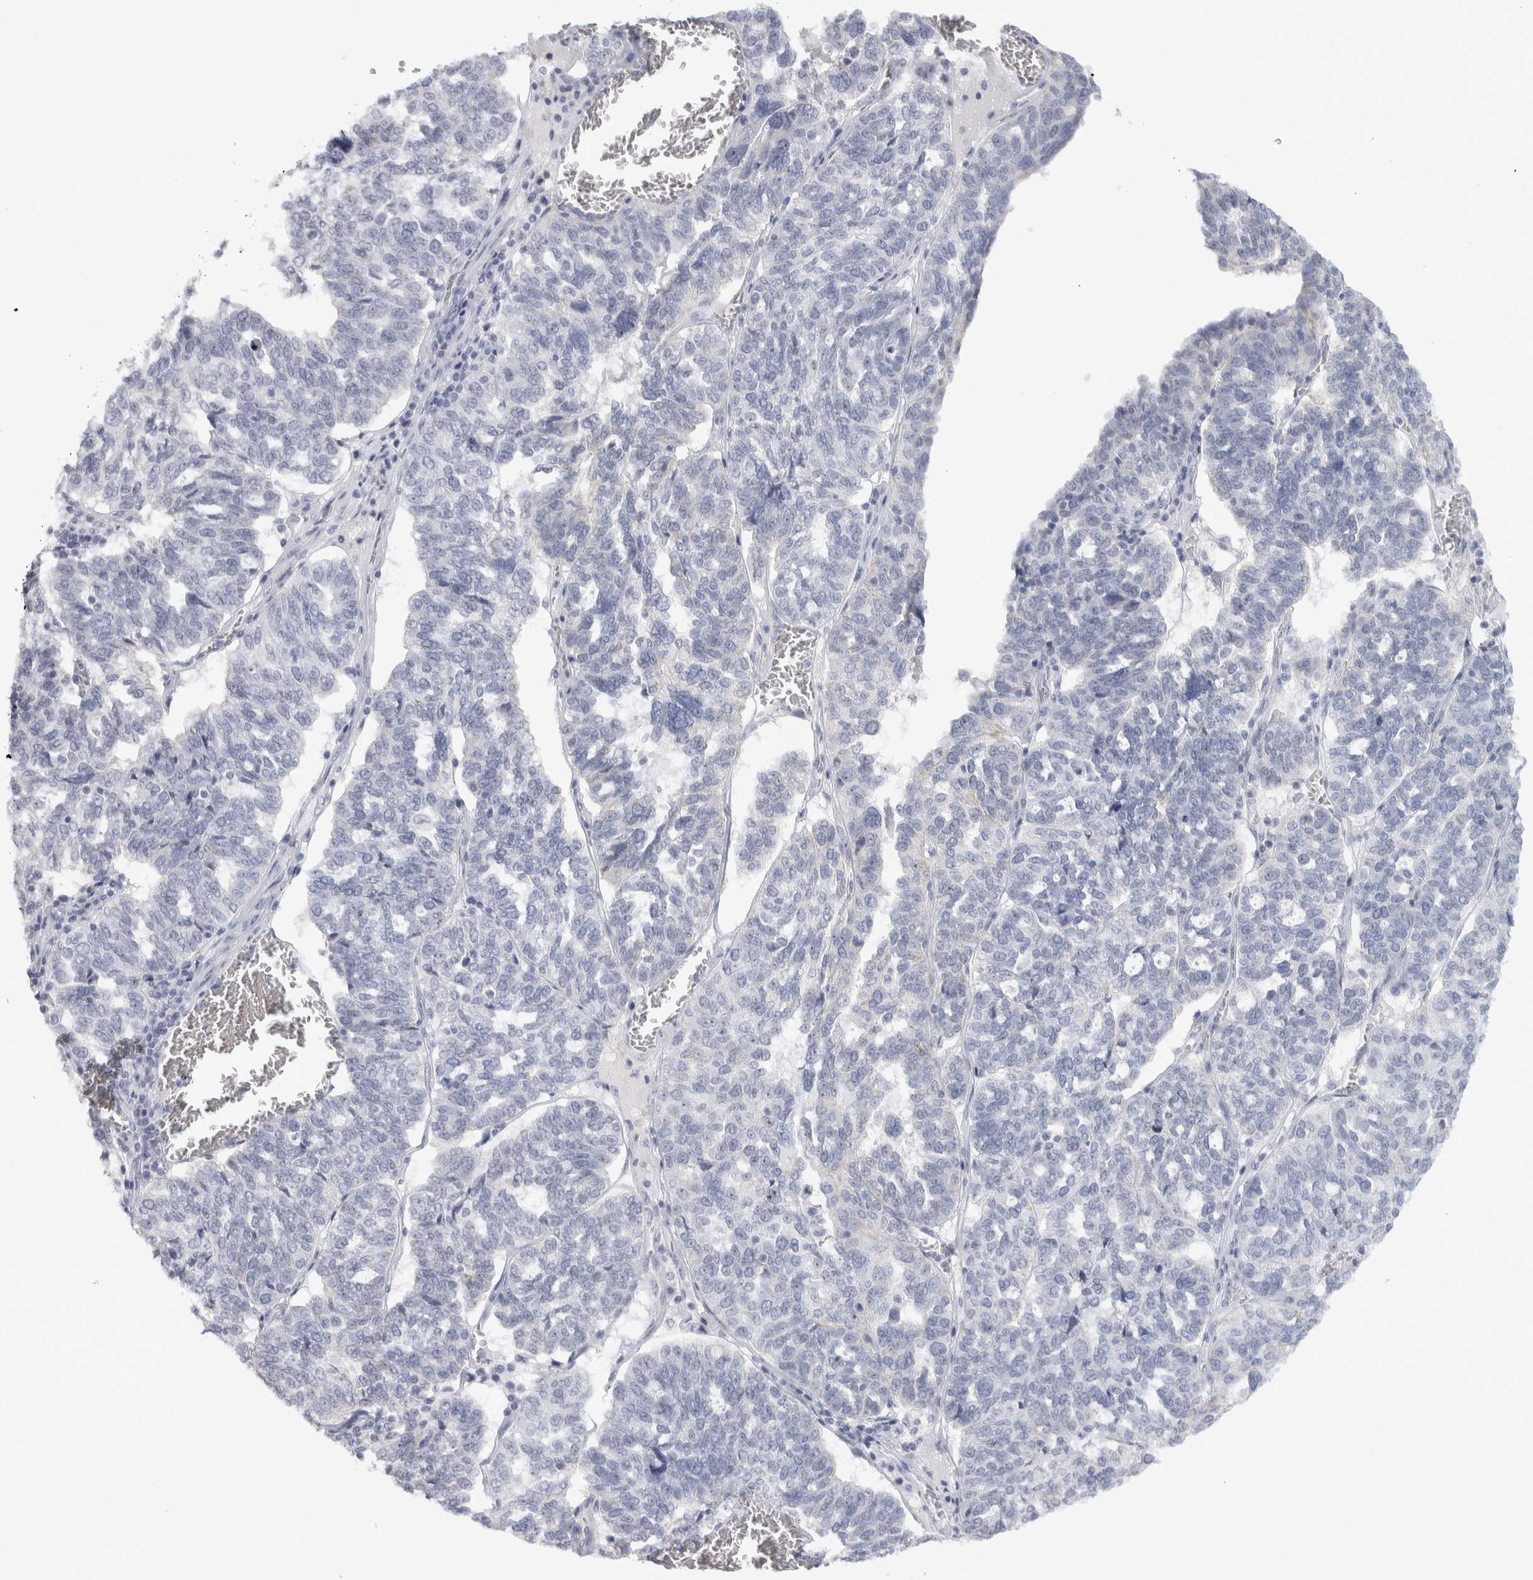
{"staining": {"intensity": "negative", "quantity": "none", "location": "none"}, "tissue": "ovarian cancer", "cell_type": "Tumor cells", "image_type": "cancer", "snomed": [{"axis": "morphology", "description": "Cystadenocarcinoma, serous, NOS"}, {"axis": "topography", "description": "Ovary"}], "caption": "This is an immunohistochemistry (IHC) micrograph of serous cystadenocarcinoma (ovarian). There is no positivity in tumor cells.", "gene": "DCXR", "patient": {"sex": "female", "age": 59}}